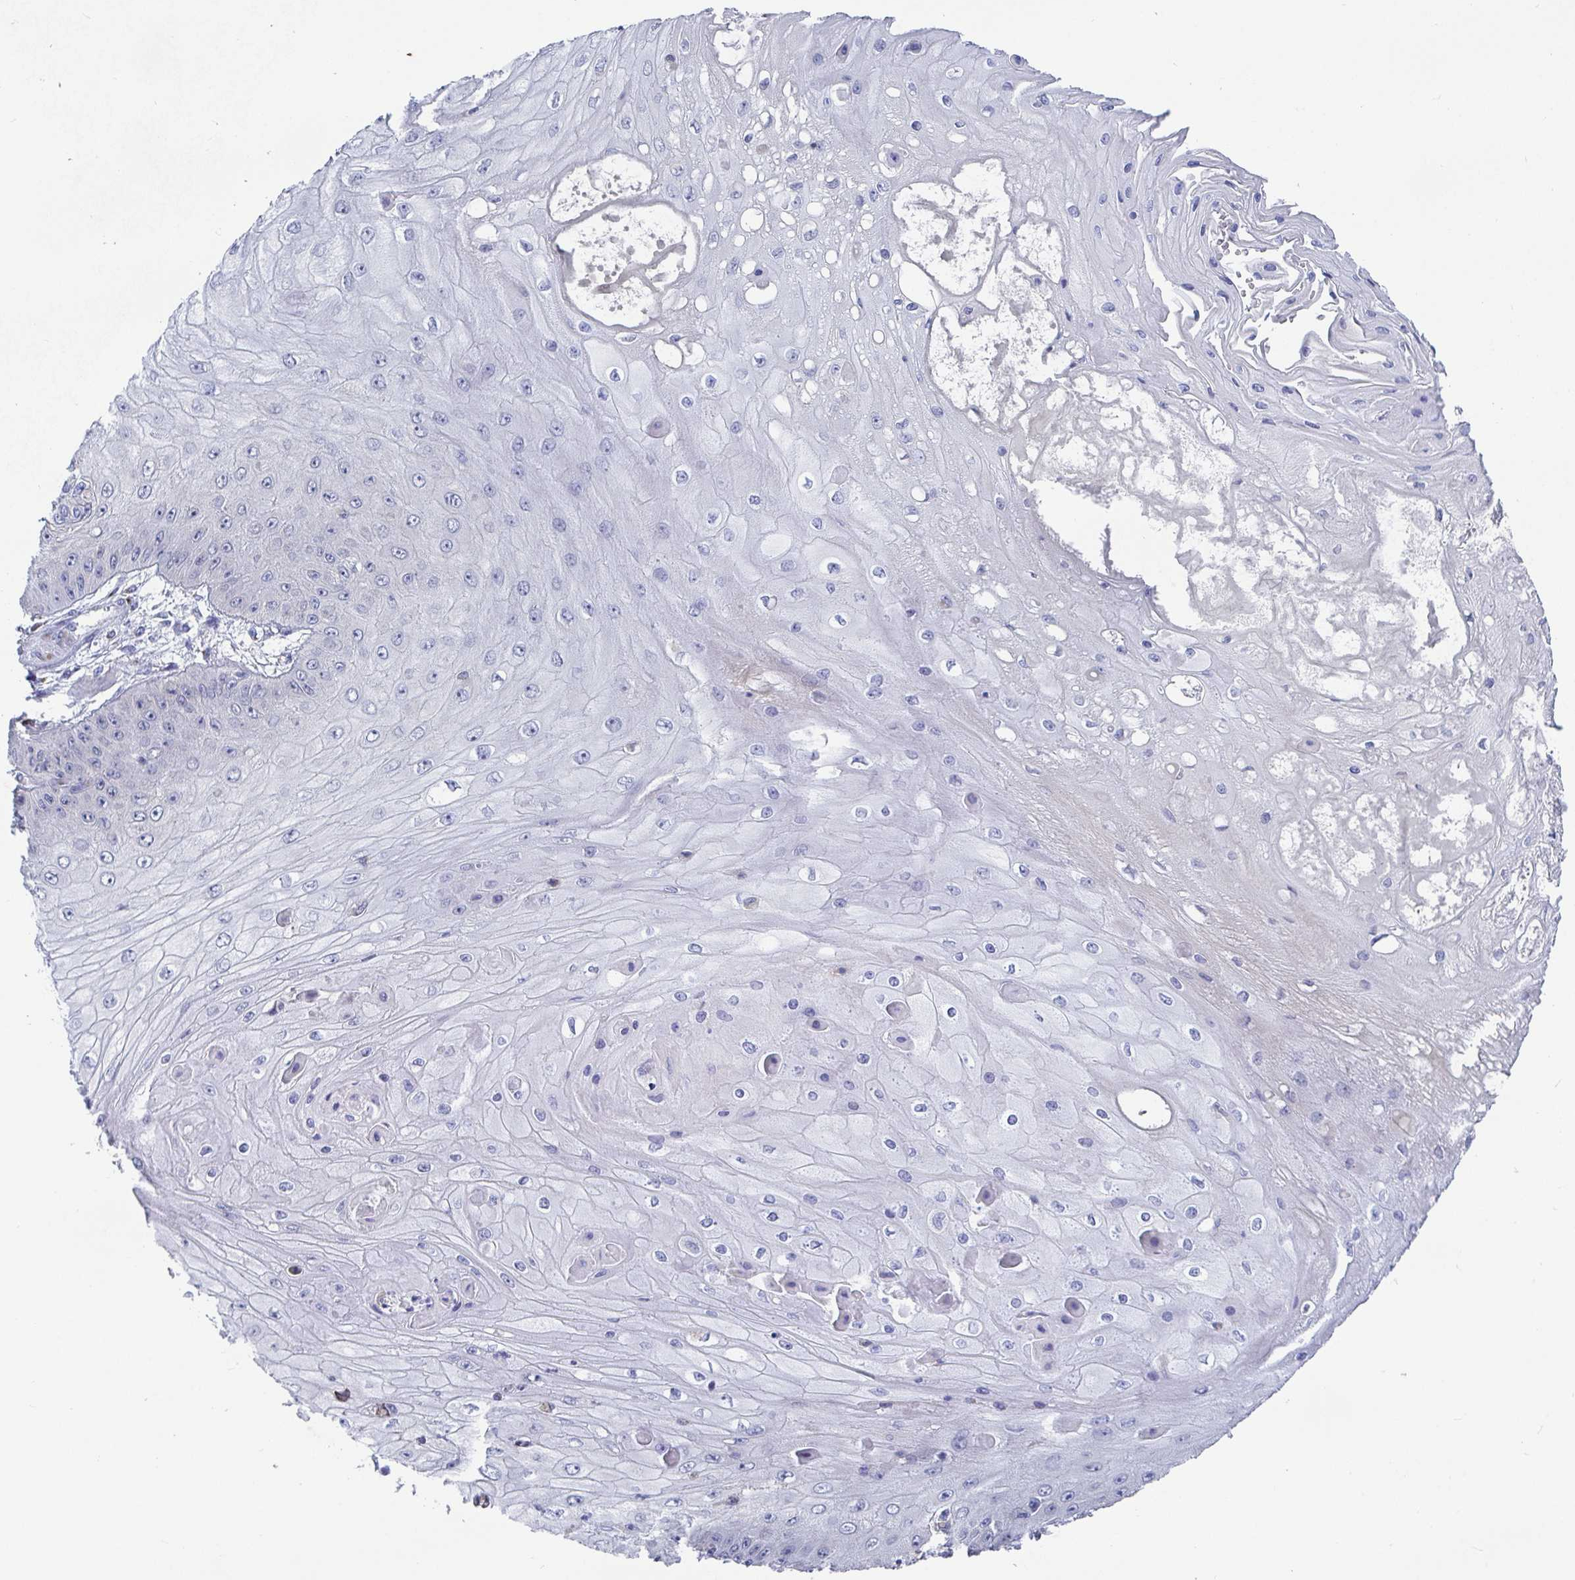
{"staining": {"intensity": "negative", "quantity": "none", "location": "none"}, "tissue": "skin cancer", "cell_type": "Tumor cells", "image_type": "cancer", "snomed": [{"axis": "morphology", "description": "Squamous cell carcinoma, NOS"}, {"axis": "topography", "description": "Skin"}], "caption": "The immunohistochemistry (IHC) image has no significant staining in tumor cells of skin cancer tissue.", "gene": "TAS2R39", "patient": {"sex": "male", "age": 70}}